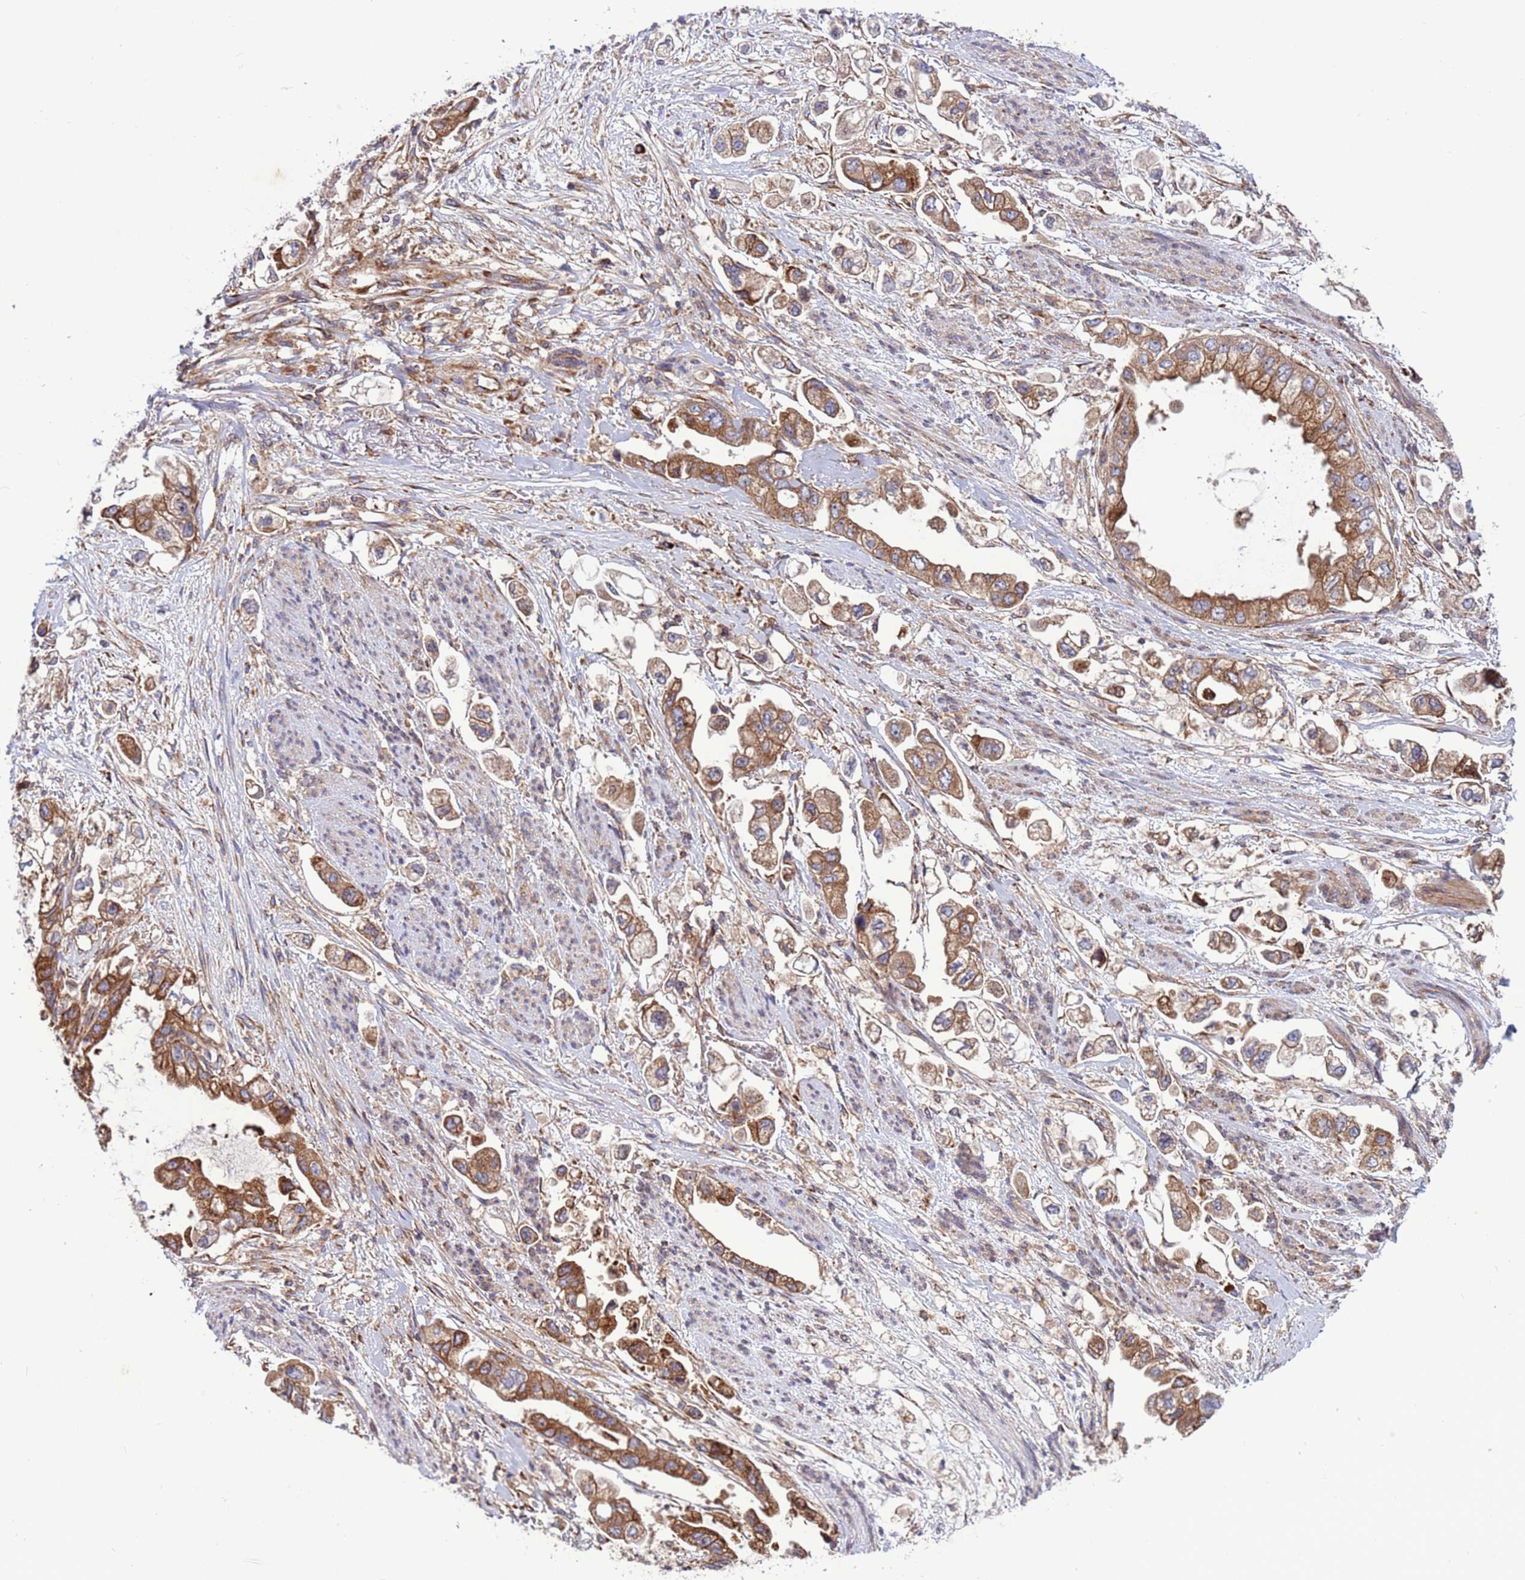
{"staining": {"intensity": "moderate", "quantity": ">75%", "location": "cytoplasmic/membranous"}, "tissue": "stomach cancer", "cell_type": "Tumor cells", "image_type": "cancer", "snomed": [{"axis": "morphology", "description": "Adenocarcinoma, NOS"}, {"axis": "topography", "description": "Stomach"}], "caption": "A micrograph showing moderate cytoplasmic/membranous positivity in approximately >75% of tumor cells in stomach adenocarcinoma, as visualized by brown immunohistochemical staining.", "gene": "ZC3HAV1", "patient": {"sex": "male", "age": 62}}